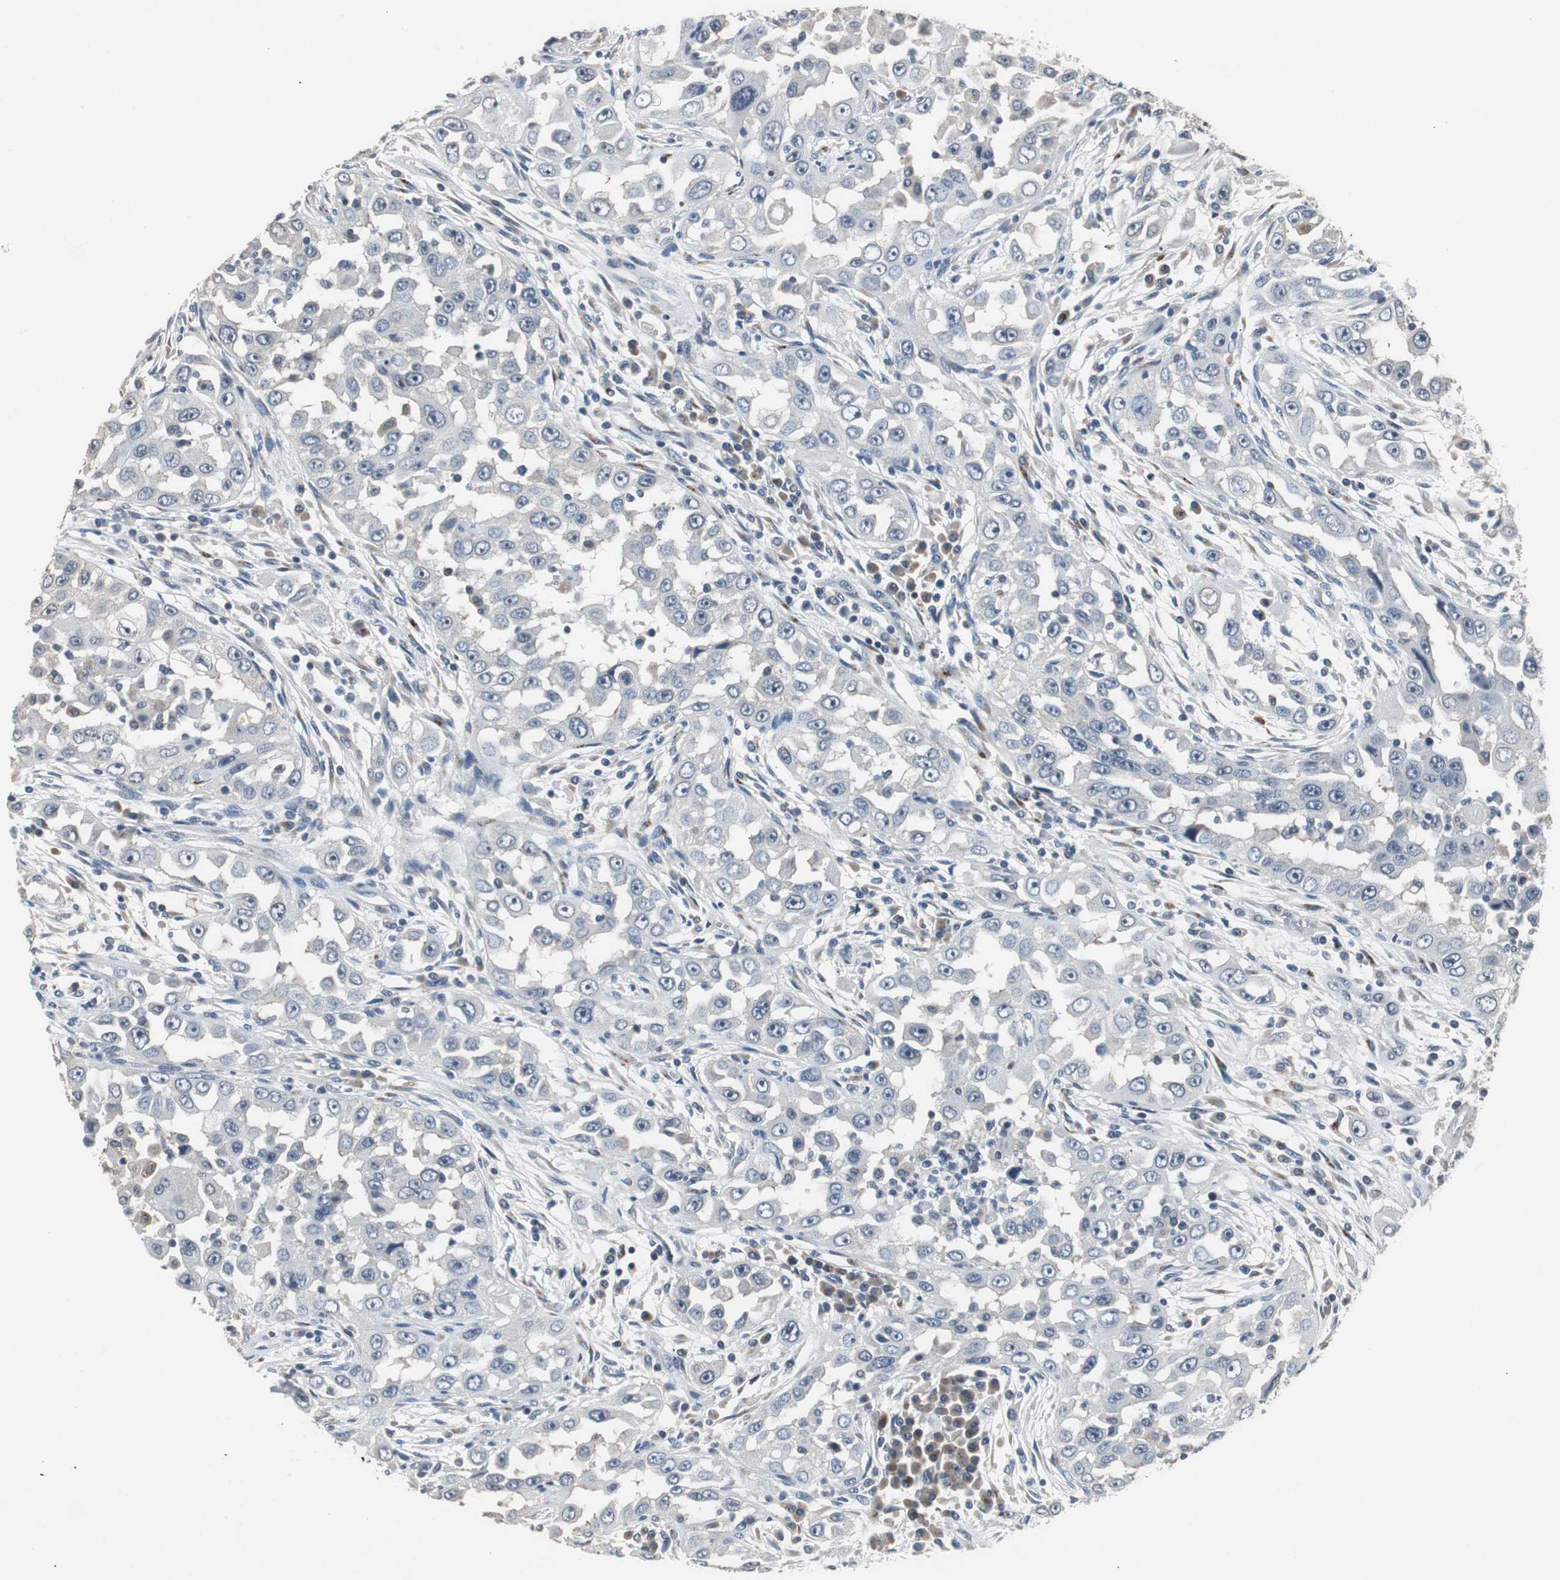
{"staining": {"intensity": "negative", "quantity": "none", "location": "none"}, "tissue": "head and neck cancer", "cell_type": "Tumor cells", "image_type": "cancer", "snomed": [{"axis": "morphology", "description": "Carcinoma, NOS"}, {"axis": "topography", "description": "Head-Neck"}], "caption": "Head and neck cancer was stained to show a protein in brown. There is no significant staining in tumor cells.", "gene": "PCYT1B", "patient": {"sex": "male", "age": 87}}